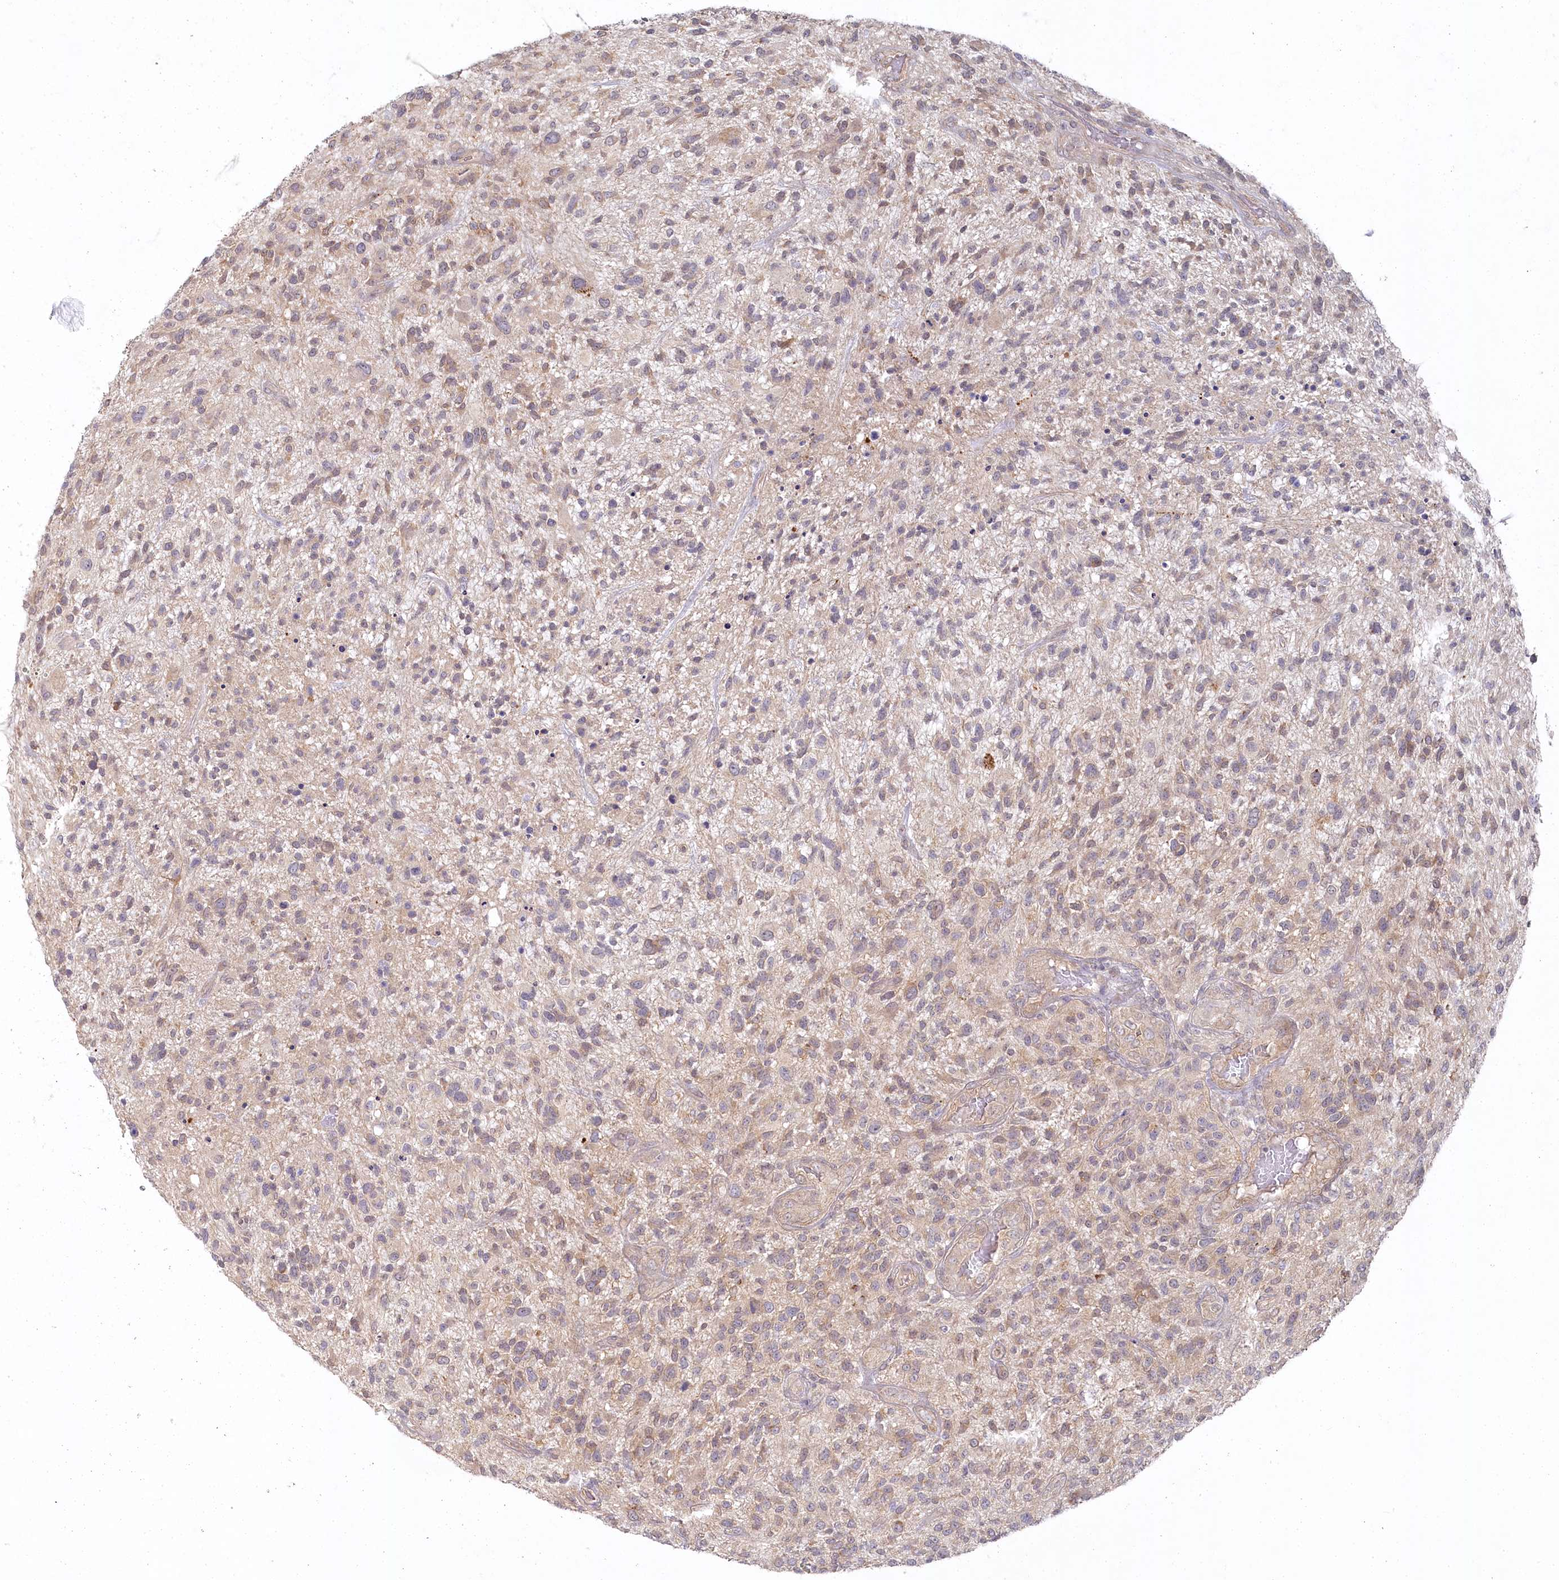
{"staining": {"intensity": "weak", "quantity": "25%-75%", "location": "cytoplasmic/membranous"}, "tissue": "glioma", "cell_type": "Tumor cells", "image_type": "cancer", "snomed": [{"axis": "morphology", "description": "Glioma, malignant, High grade"}, {"axis": "topography", "description": "Brain"}], "caption": "A micrograph of malignant high-grade glioma stained for a protein exhibits weak cytoplasmic/membranous brown staining in tumor cells.", "gene": "AAMDC", "patient": {"sex": "male", "age": 47}}